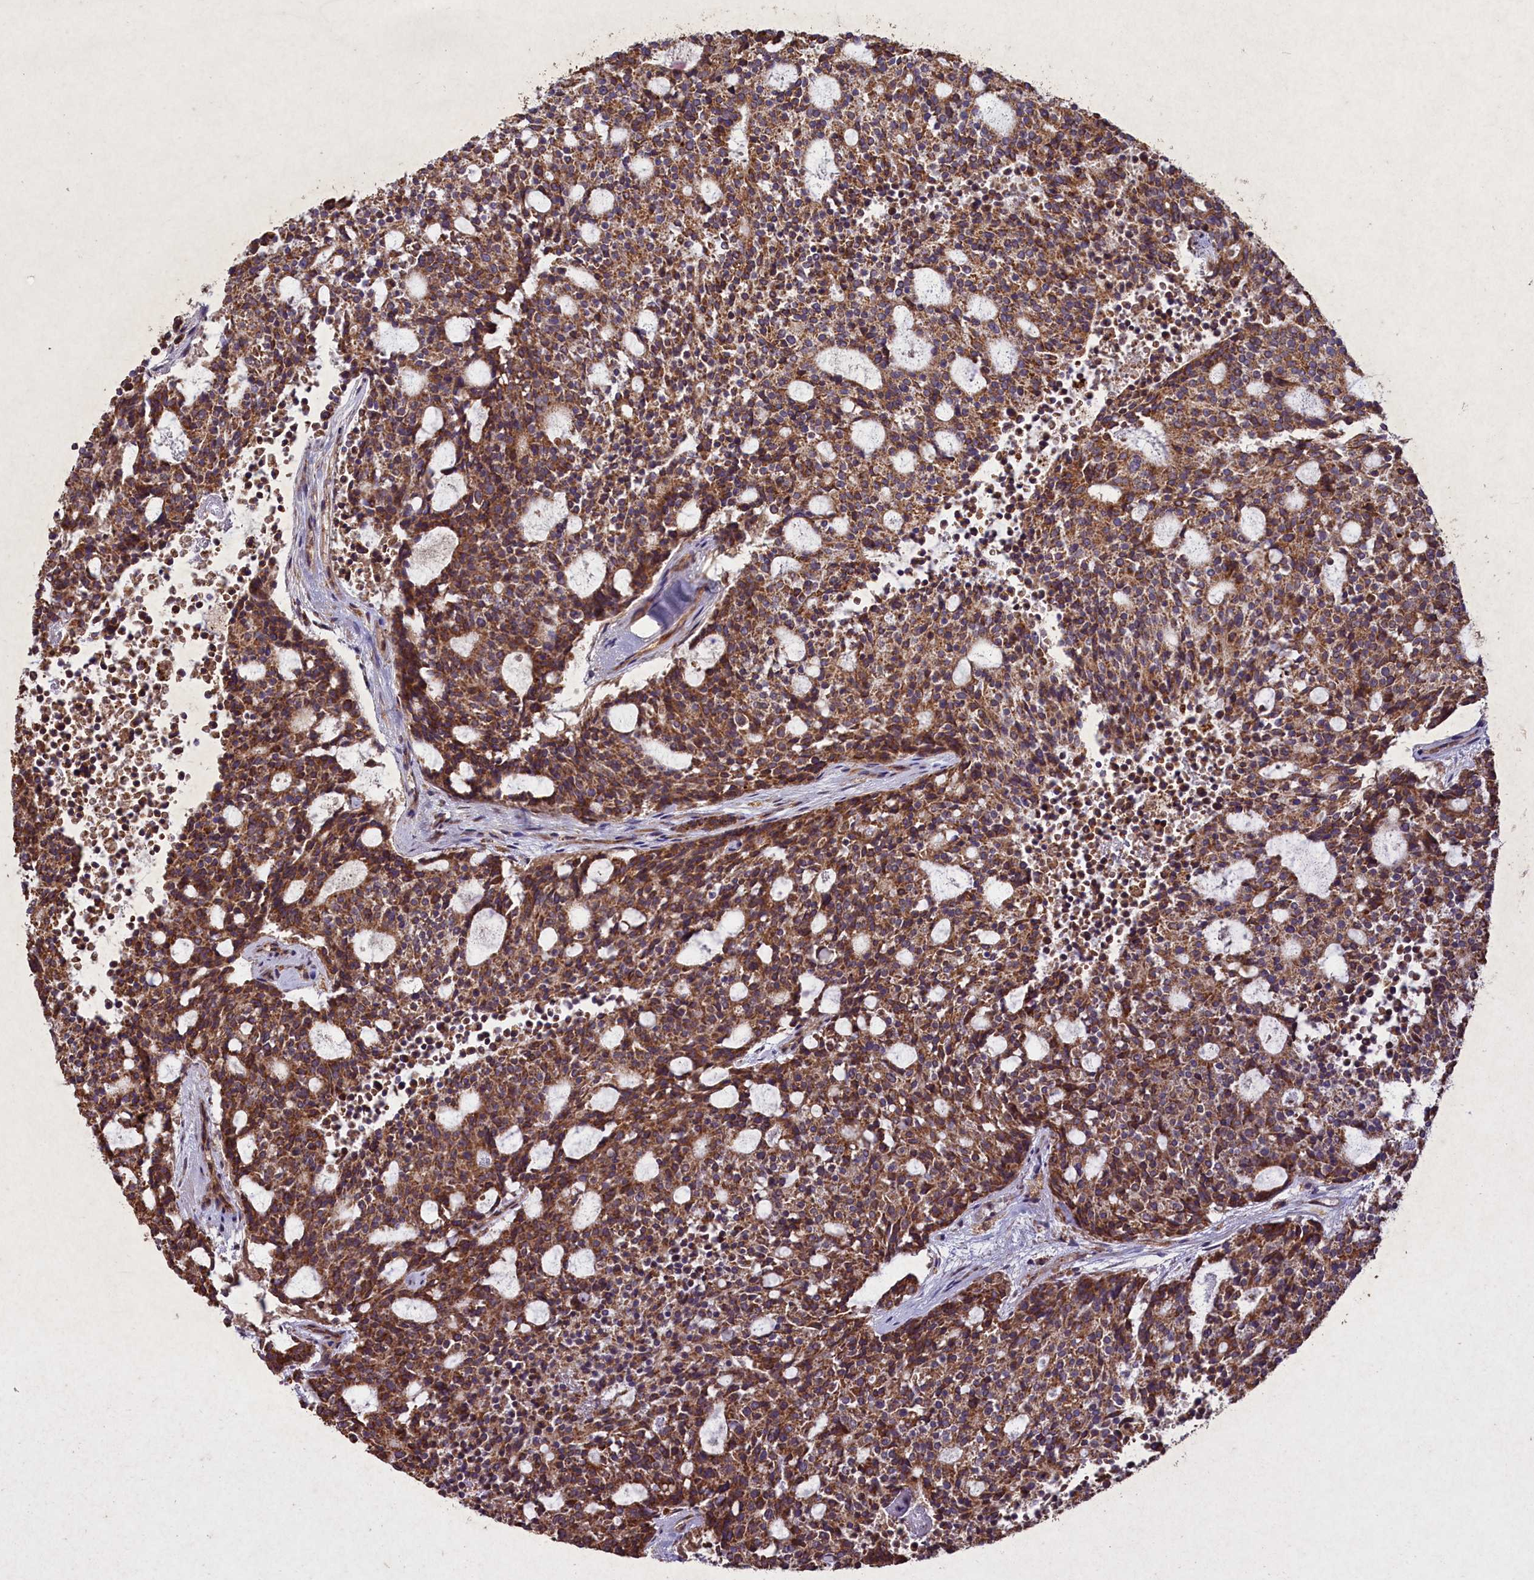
{"staining": {"intensity": "moderate", "quantity": ">75%", "location": "cytoplasmic/membranous"}, "tissue": "carcinoid", "cell_type": "Tumor cells", "image_type": "cancer", "snomed": [{"axis": "morphology", "description": "Carcinoid, malignant, NOS"}, {"axis": "topography", "description": "Pancreas"}], "caption": "Protein expression analysis of human carcinoid reveals moderate cytoplasmic/membranous positivity in about >75% of tumor cells.", "gene": "CIAO2B", "patient": {"sex": "female", "age": 54}}